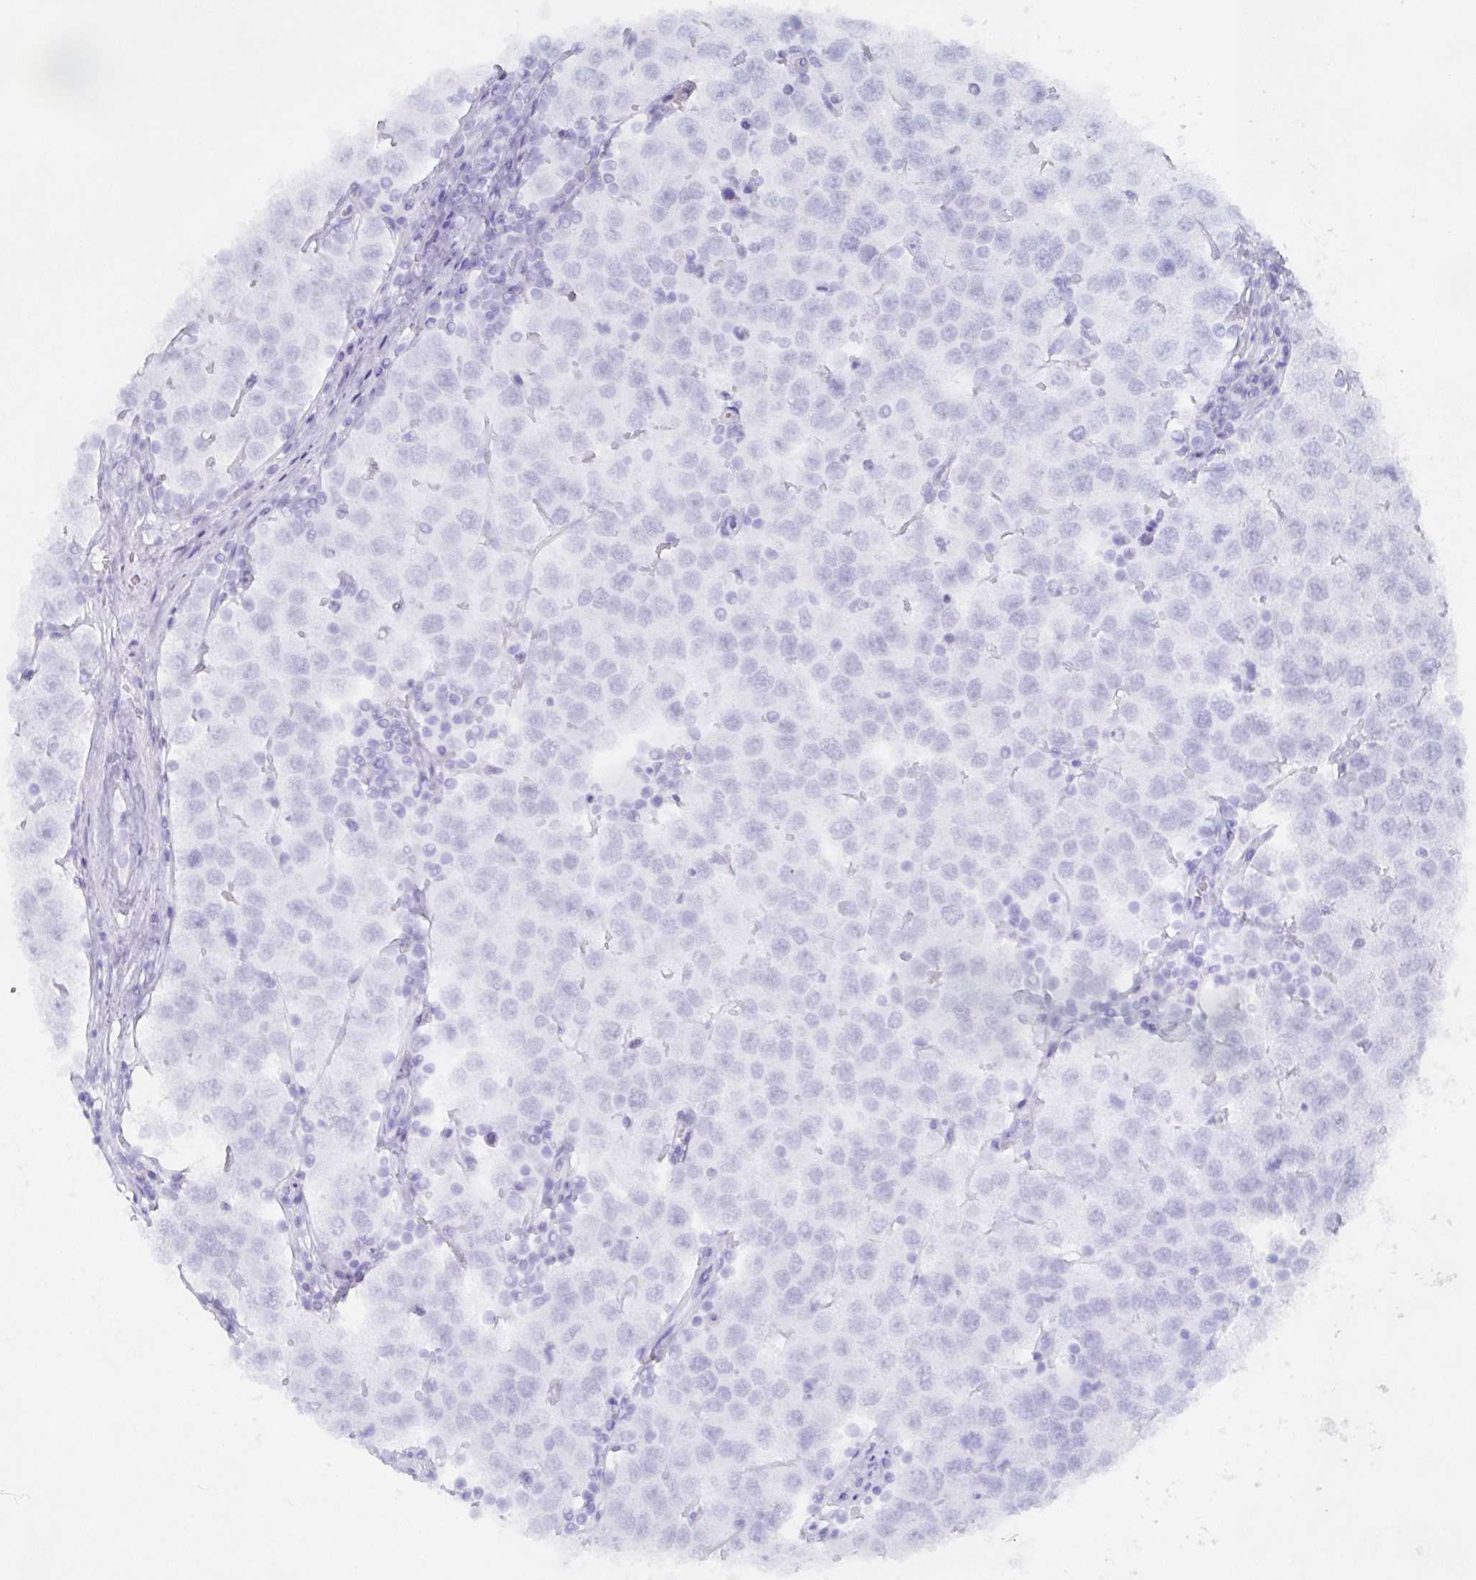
{"staining": {"intensity": "negative", "quantity": "none", "location": "none"}, "tissue": "testis cancer", "cell_type": "Tumor cells", "image_type": "cancer", "snomed": [{"axis": "morphology", "description": "Seminoma, NOS"}, {"axis": "topography", "description": "Testis"}], "caption": "The immunohistochemistry (IHC) micrograph has no significant staining in tumor cells of seminoma (testis) tissue. (Immunohistochemistry (ihc), brightfield microscopy, high magnification).", "gene": "AGFG2", "patient": {"sex": "male", "age": 34}}